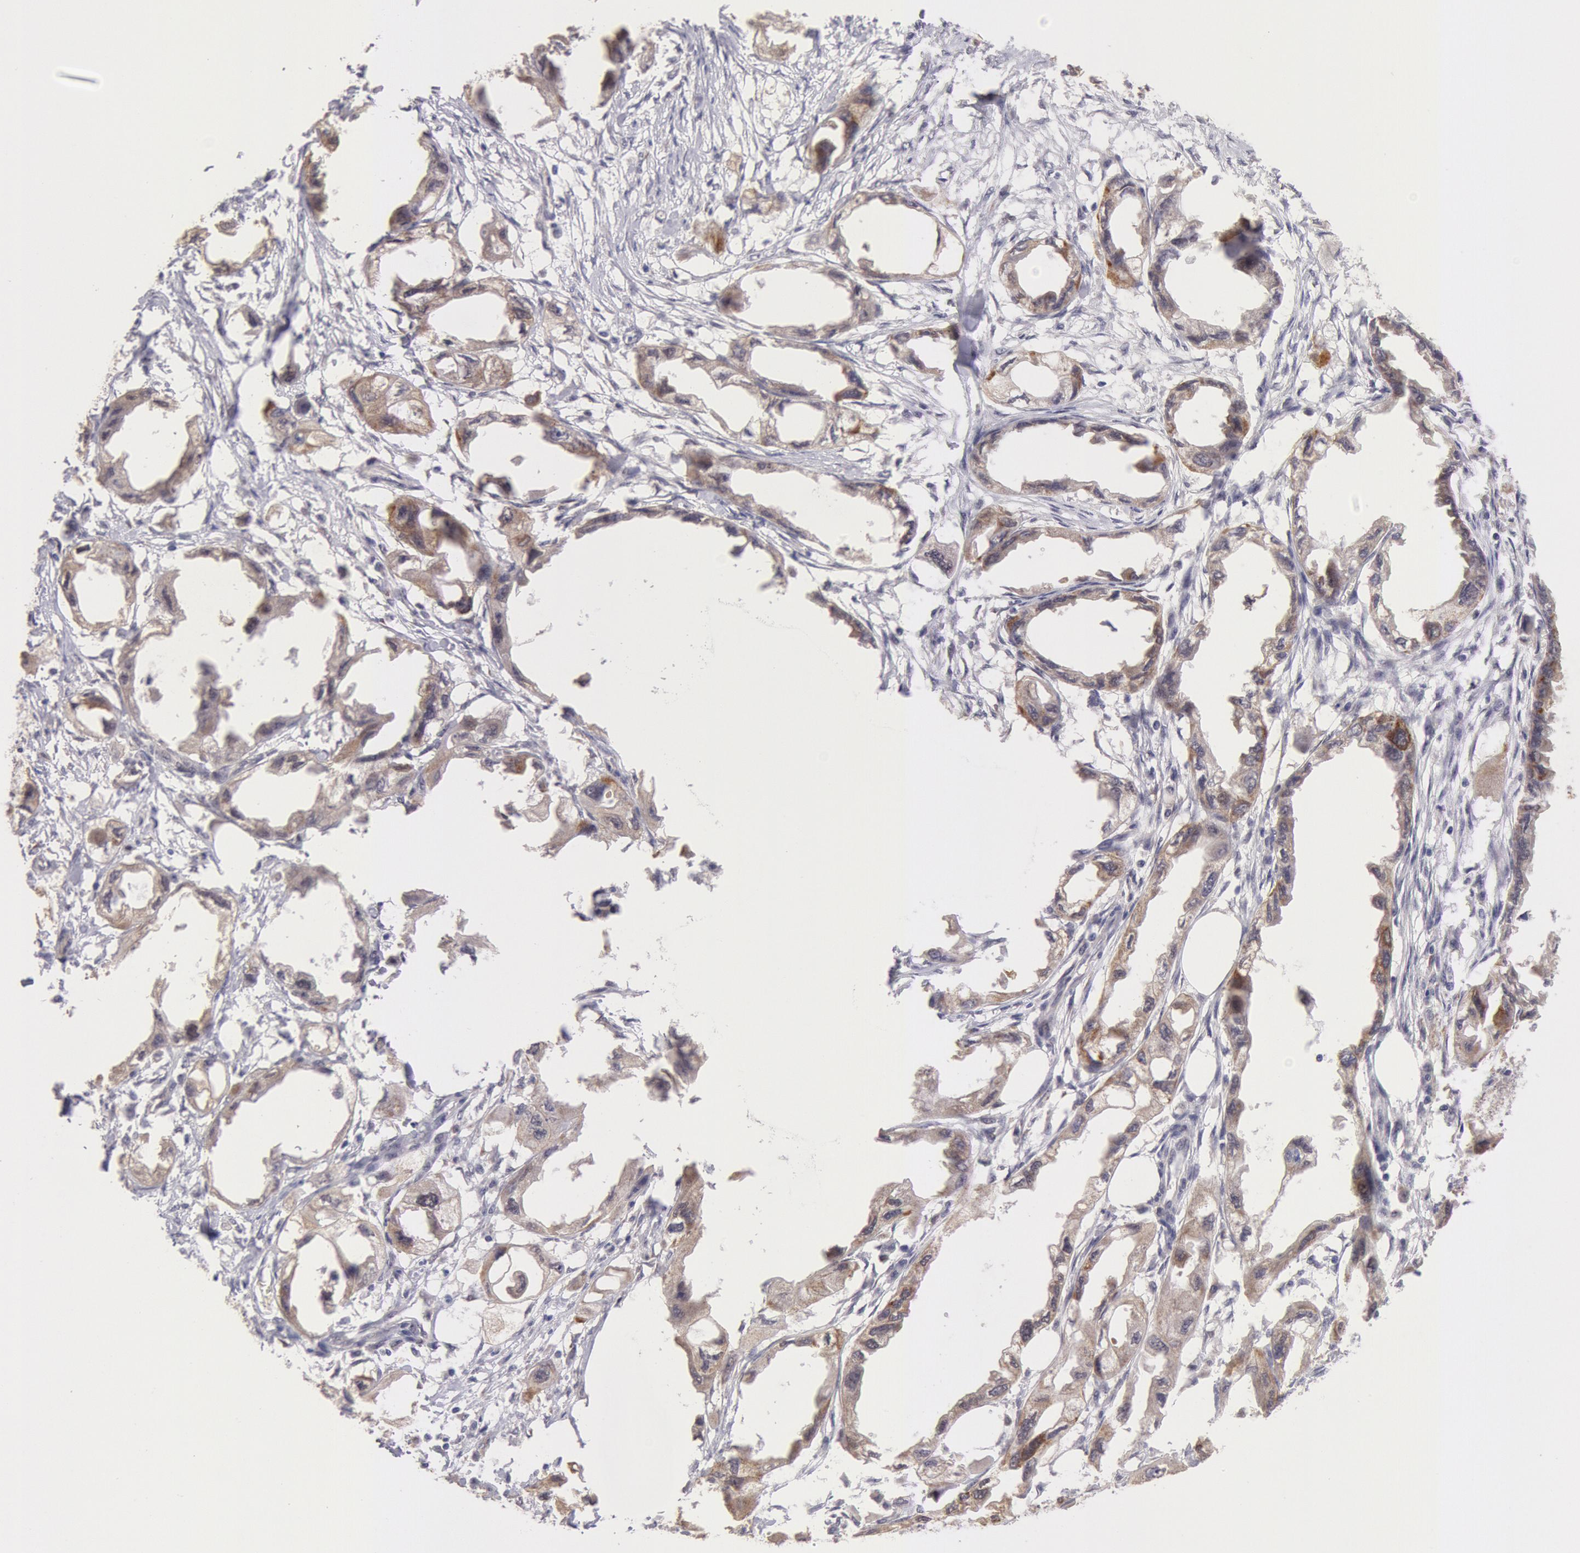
{"staining": {"intensity": "moderate", "quantity": ">75%", "location": "cytoplasmic/membranous,nuclear"}, "tissue": "endometrial cancer", "cell_type": "Tumor cells", "image_type": "cancer", "snomed": [{"axis": "morphology", "description": "Adenocarcinoma, NOS"}, {"axis": "topography", "description": "Endometrium"}], "caption": "Immunohistochemical staining of human endometrial cancer (adenocarcinoma) exhibits medium levels of moderate cytoplasmic/membranous and nuclear protein expression in approximately >75% of tumor cells.", "gene": "CDKN2B", "patient": {"sex": "female", "age": 67}}